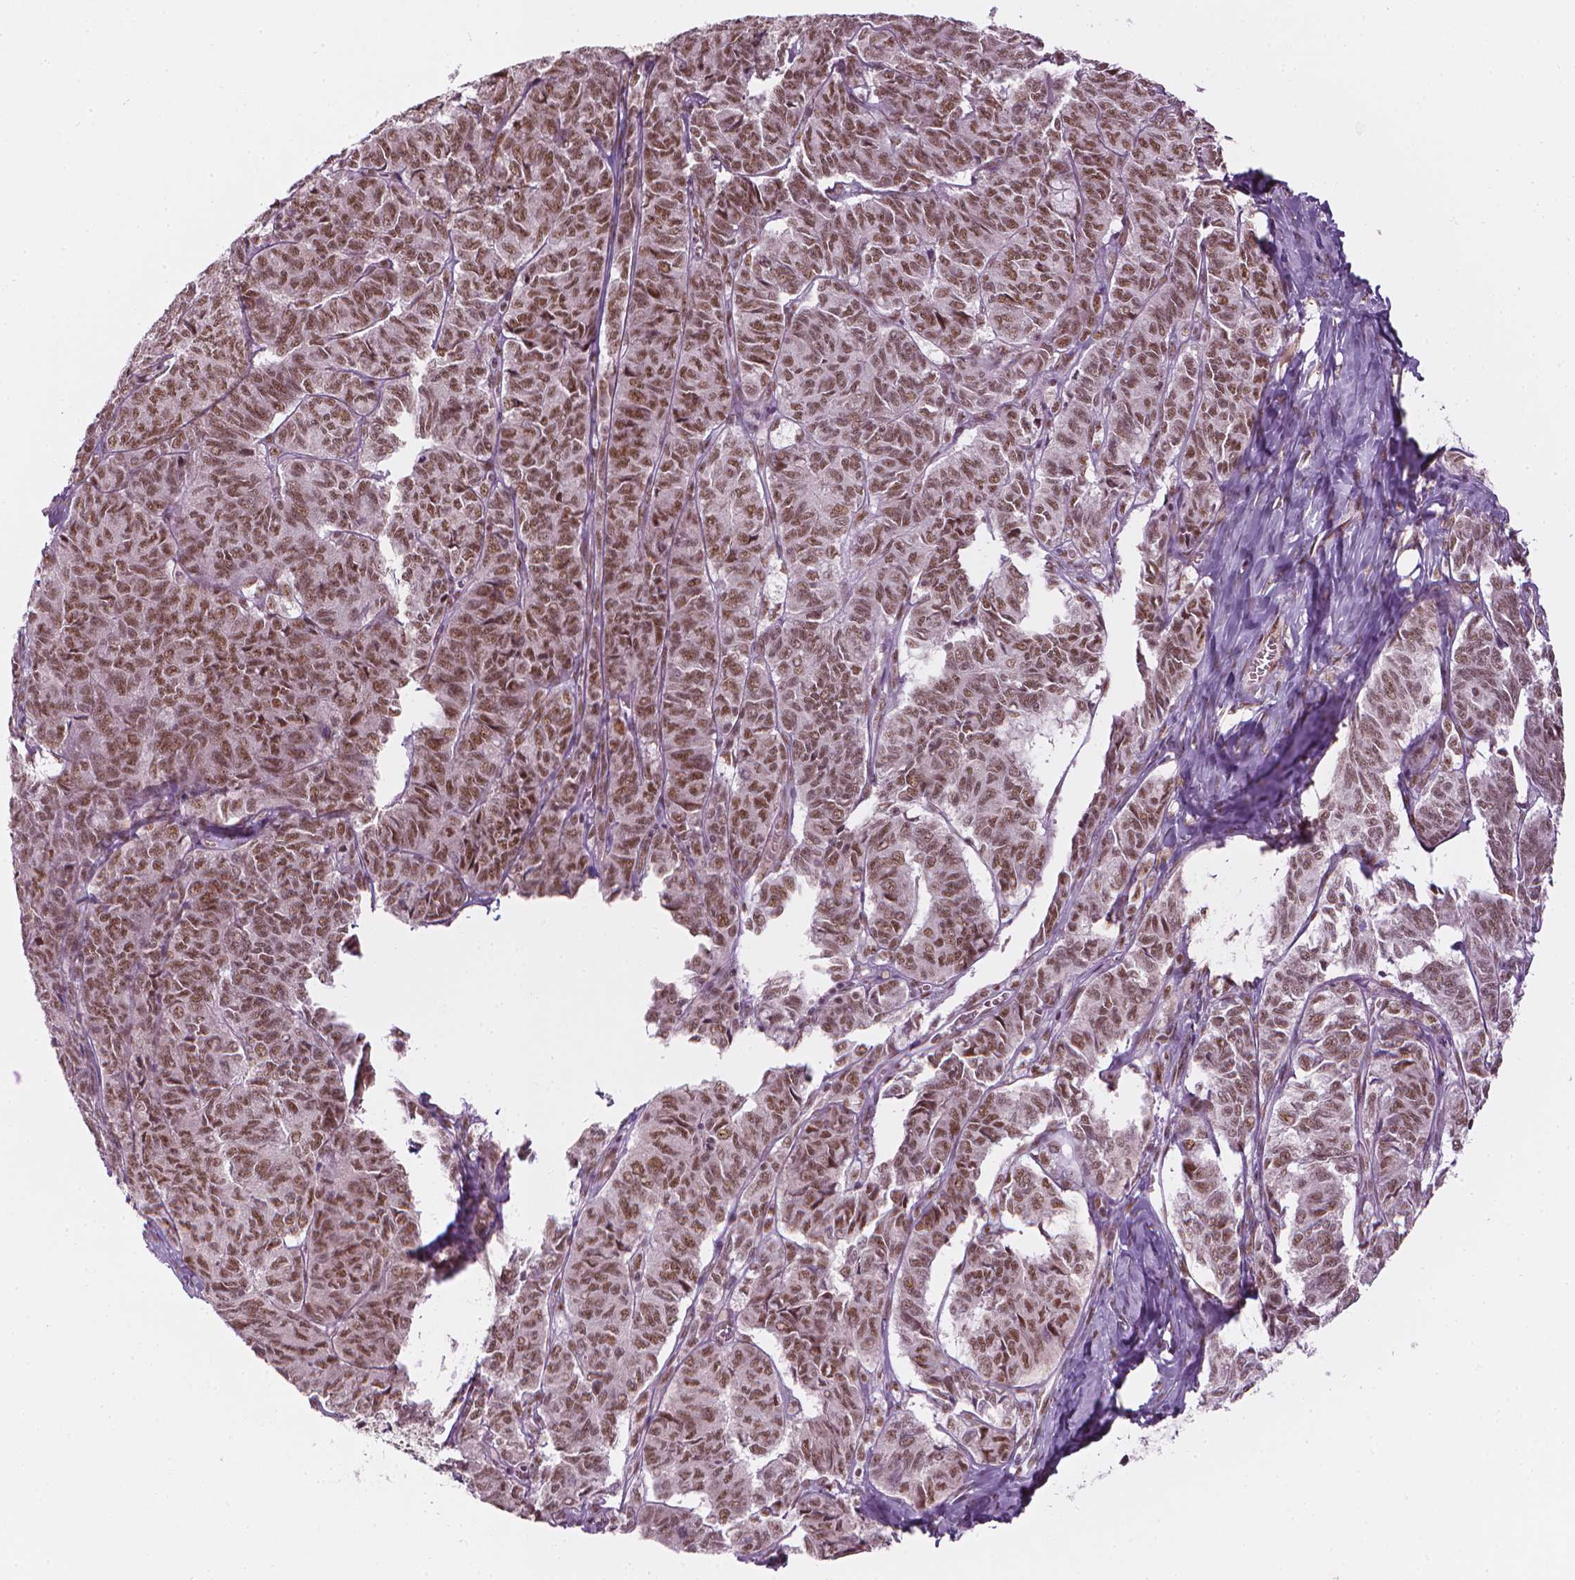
{"staining": {"intensity": "moderate", "quantity": ">75%", "location": "nuclear"}, "tissue": "ovarian cancer", "cell_type": "Tumor cells", "image_type": "cancer", "snomed": [{"axis": "morphology", "description": "Carcinoma, endometroid"}, {"axis": "topography", "description": "Ovary"}], "caption": "Brown immunohistochemical staining in human ovarian endometroid carcinoma reveals moderate nuclear staining in approximately >75% of tumor cells.", "gene": "ELF2", "patient": {"sex": "female", "age": 80}}